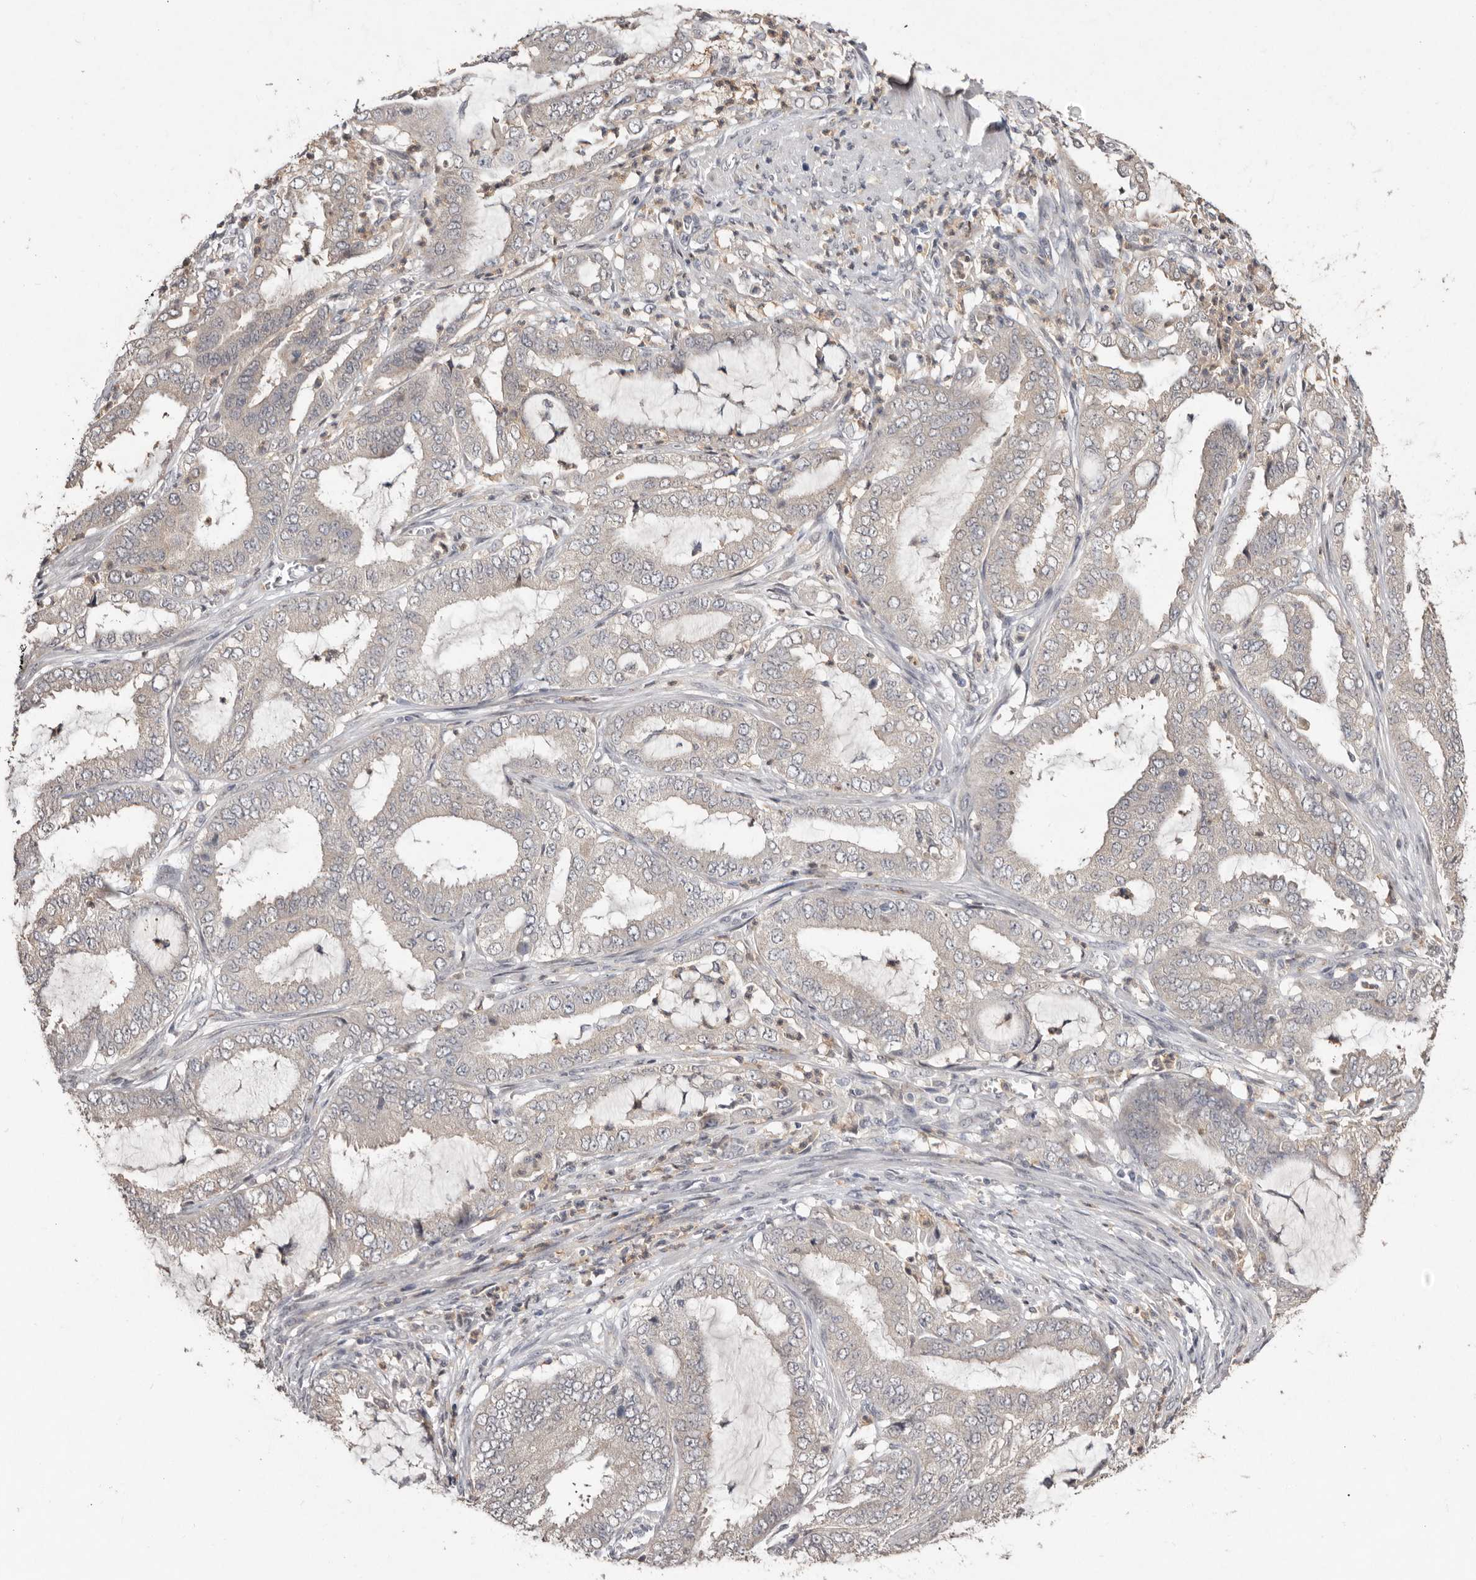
{"staining": {"intensity": "negative", "quantity": "none", "location": "none"}, "tissue": "endometrial cancer", "cell_type": "Tumor cells", "image_type": "cancer", "snomed": [{"axis": "morphology", "description": "Adenocarcinoma, NOS"}, {"axis": "topography", "description": "Endometrium"}], "caption": "An immunohistochemistry (IHC) micrograph of endometrial cancer (adenocarcinoma) is shown. There is no staining in tumor cells of endometrial cancer (adenocarcinoma). (DAB (3,3'-diaminobenzidine) IHC with hematoxylin counter stain).", "gene": "SULT1E1", "patient": {"sex": "female", "age": 51}}